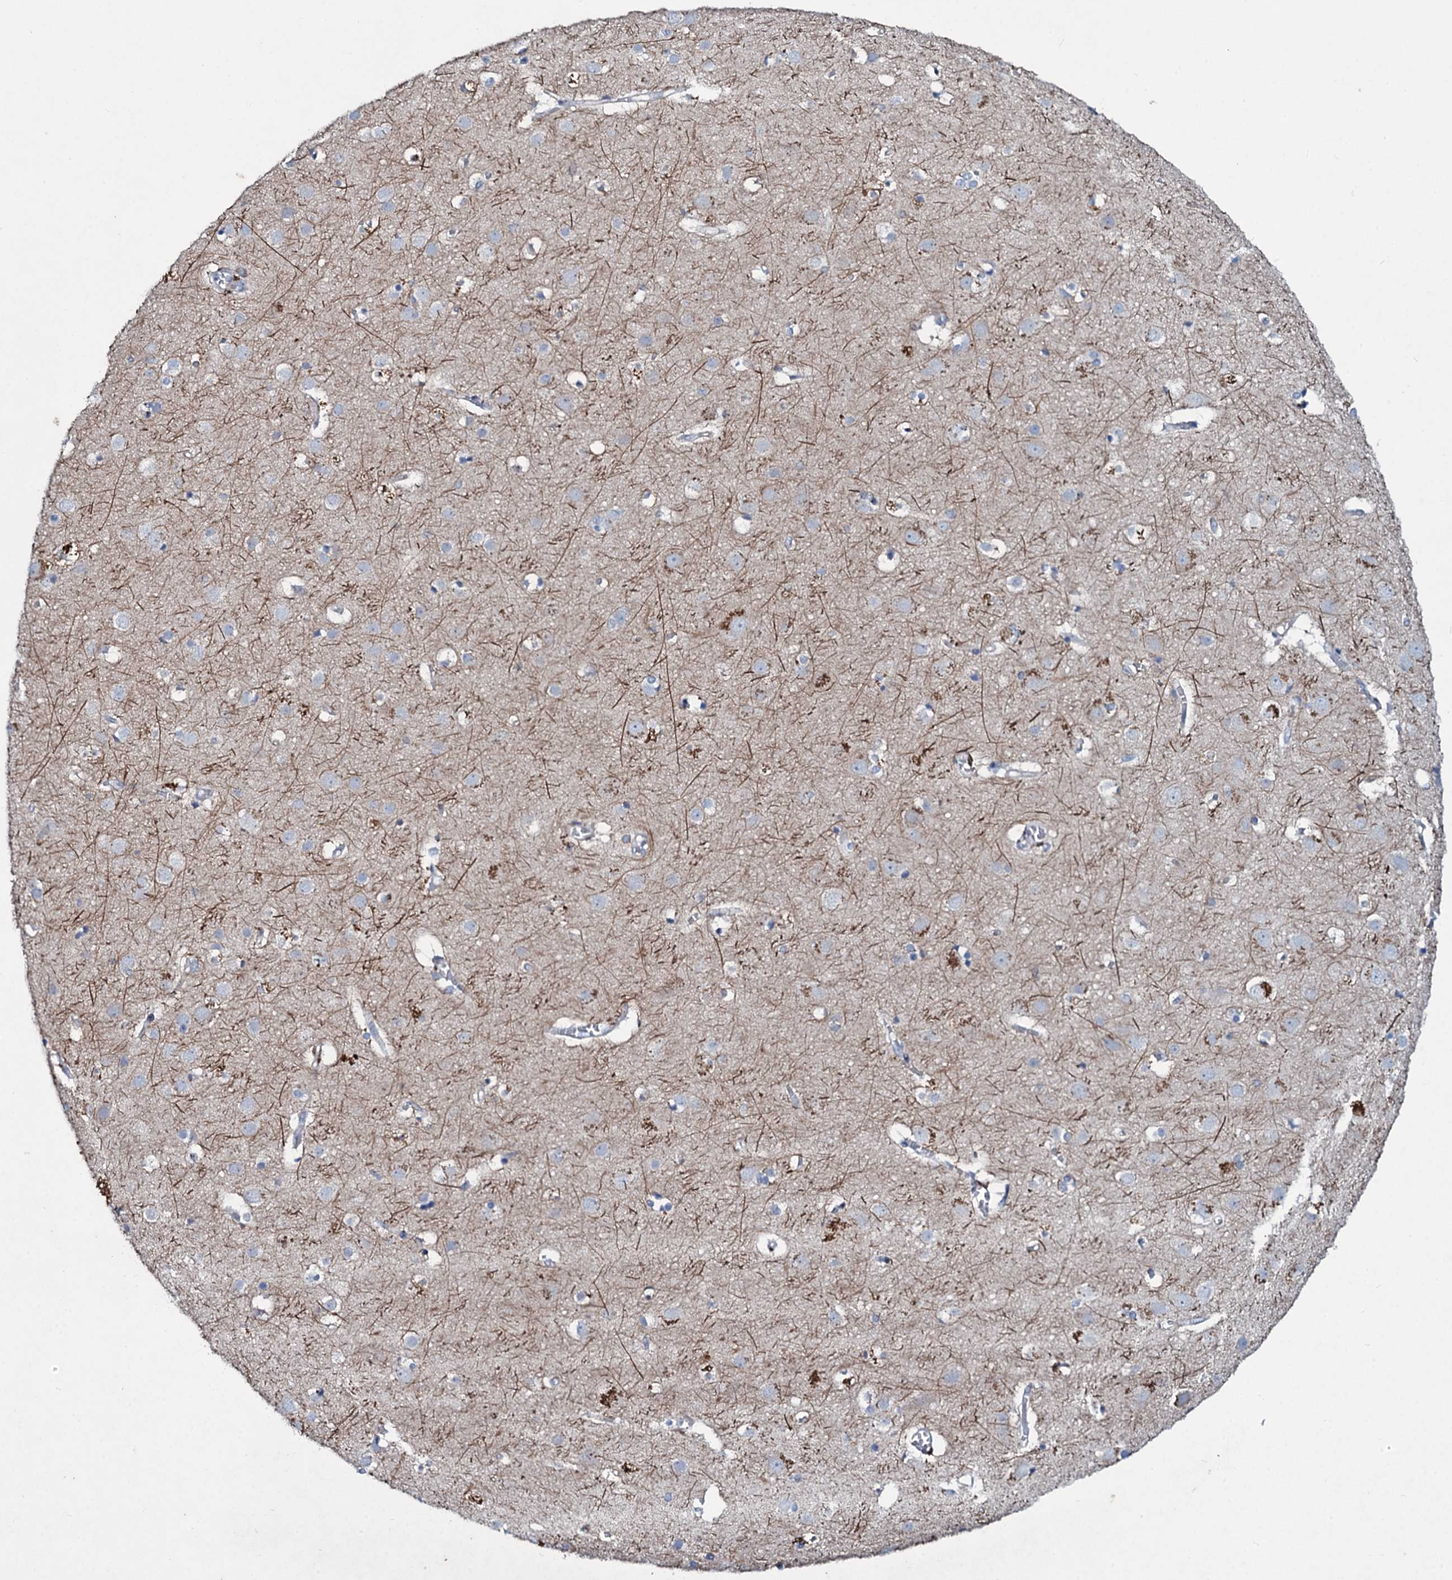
{"staining": {"intensity": "negative", "quantity": "none", "location": "none"}, "tissue": "cerebral cortex", "cell_type": "Endothelial cells", "image_type": "normal", "snomed": [{"axis": "morphology", "description": "Normal tissue, NOS"}, {"axis": "topography", "description": "Cerebral cortex"}], "caption": "IHC micrograph of benign human cerebral cortex stained for a protein (brown), which displays no expression in endothelial cells. The staining is performed using DAB brown chromogen with nuclei counter-stained in using hematoxylin.", "gene": "TPGS2", "patient": {"sex": "male", "age": 54}}